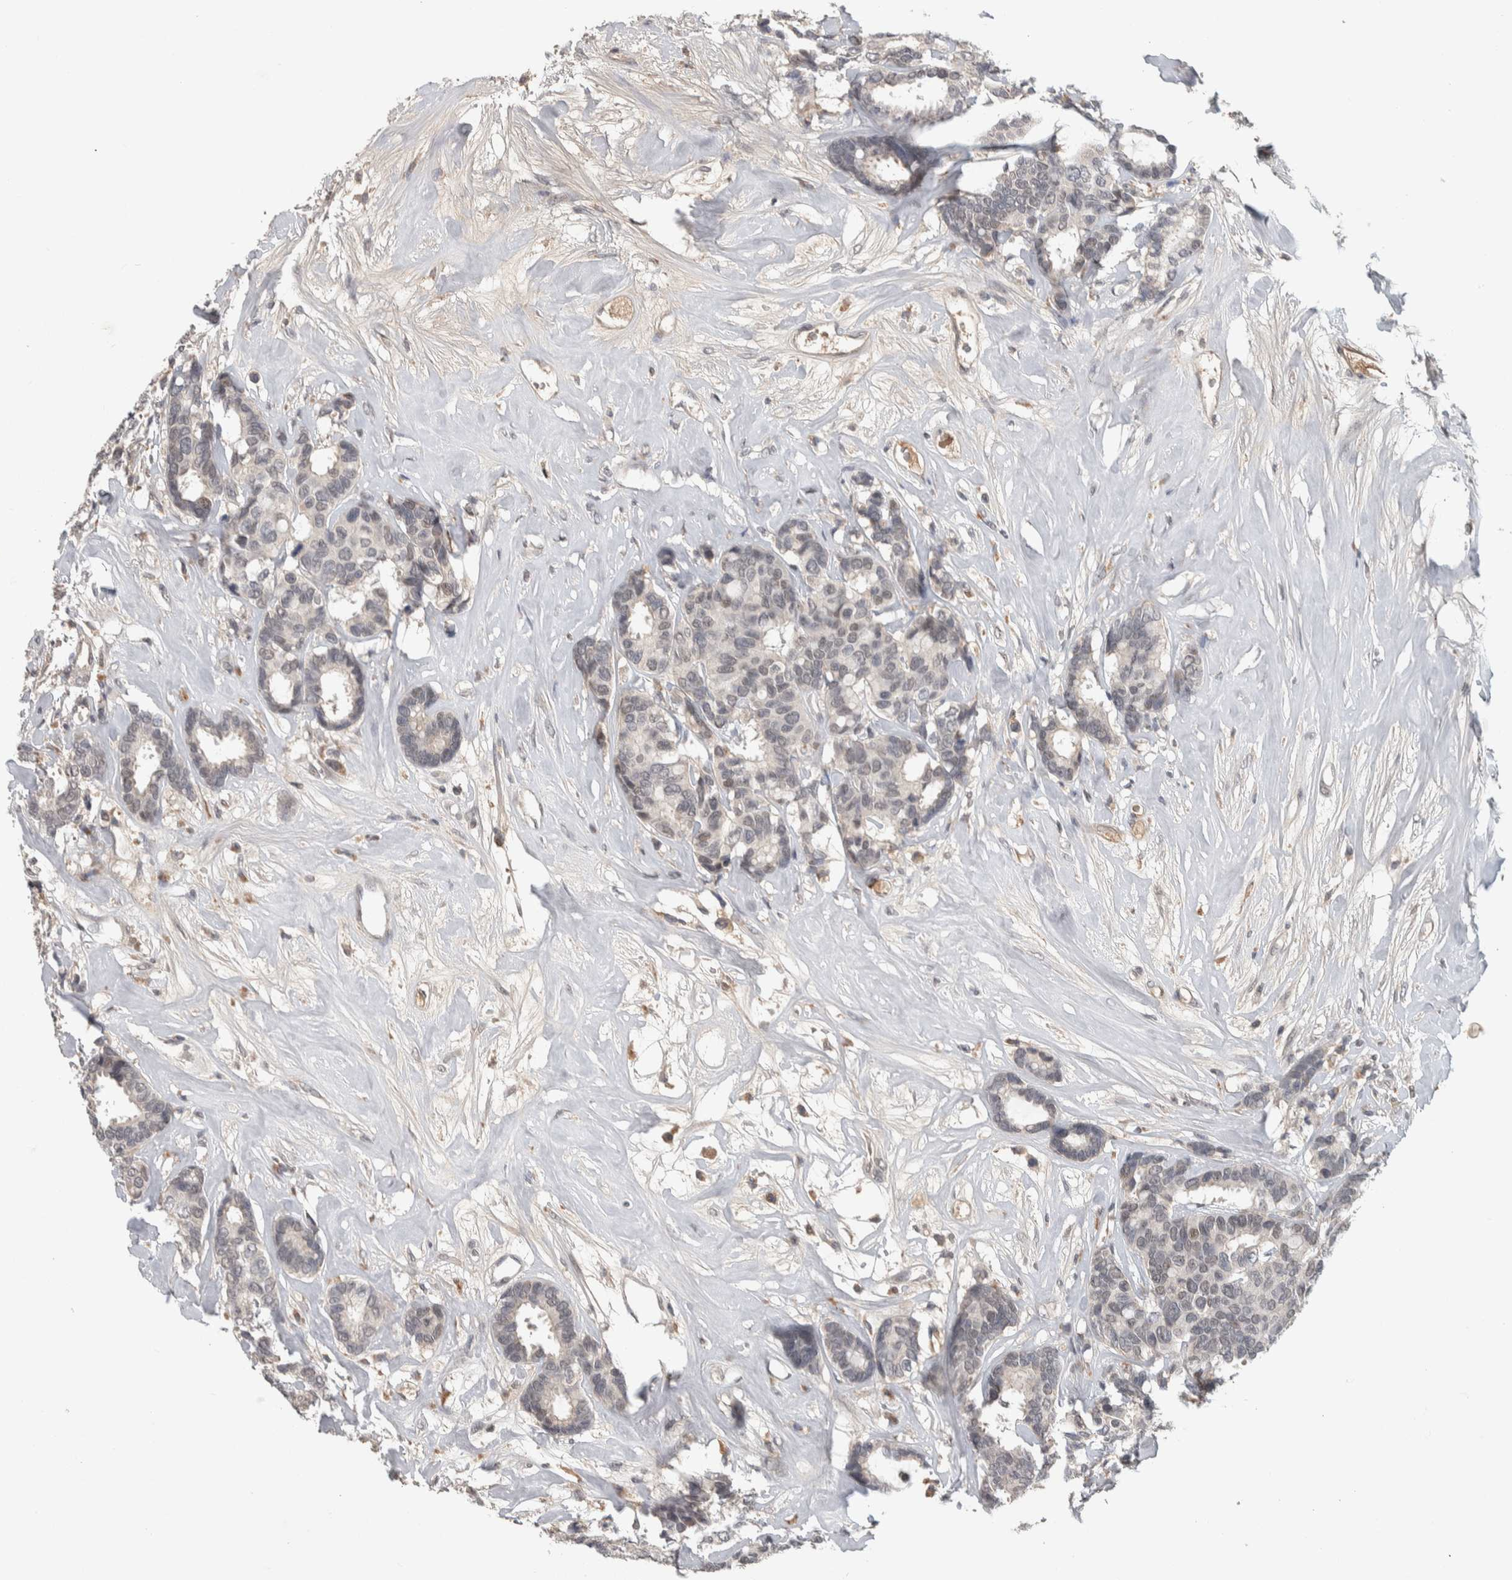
{"staining": {"intensity": "weak", "quantity": "25%-75%", "location": "nuclear"}, "tissue": "breast cancer", "cell_type": "Tumor cells", "image_type": "cancer", "snomed": [{"axis": "morphology", "description": "Duct carcinoma"}, {"axis": "topography", "description": "Breast"}], "caption": "This micrograph demonstrates immunohistochemistry (IHC) staining of human infiltrating ductal carcinoma (breast), with low weak nuclear staining in approximately 25%-75% of tumor cells.", "gene": "CHRM3", "patient": {"sex": "female", "age": 87}}